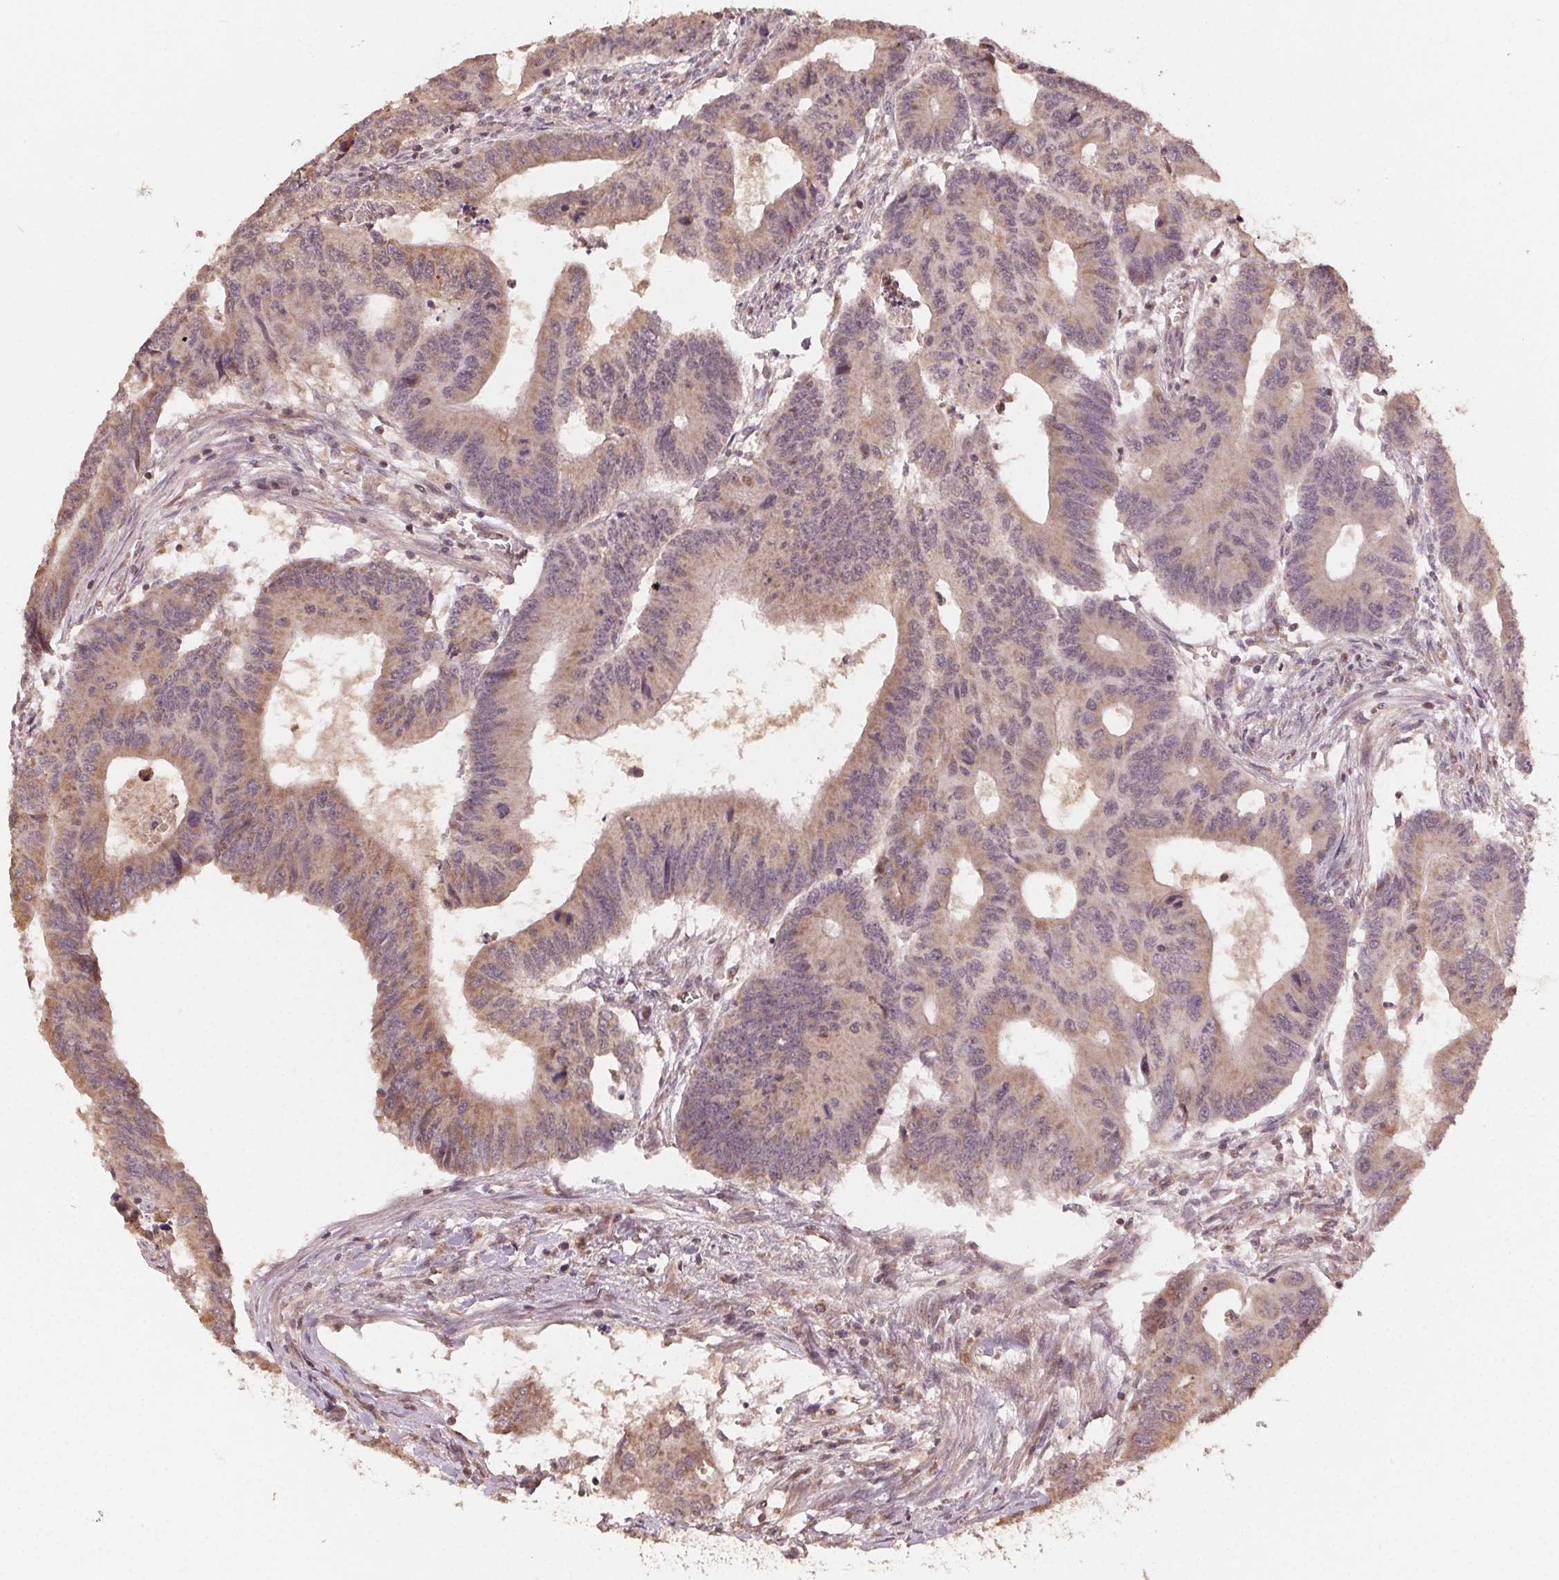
{"staining": {"intensity": "moderate", "quantity": ">75%", "location": "cytoplasmic/membranous"}, "tissue": "colorectal cancer", "cell_type": "Tumor cells", "image_type": "cancer", "snomed": [{"axis": "morphology", "description": "Adenocarcinoma, NOS"}, {"axis": "topography", "description": "Colon"}], "caption": "High-power microscopy captured an immunohistochemistry photomicrograph of colorectal cancer (adenocarcinoma), revealing moderate cytoplasmic/membranous staining in about >75% of tumor cells.", "gene": "WBP2", "patient": {"sex": "male", "age": 53}}